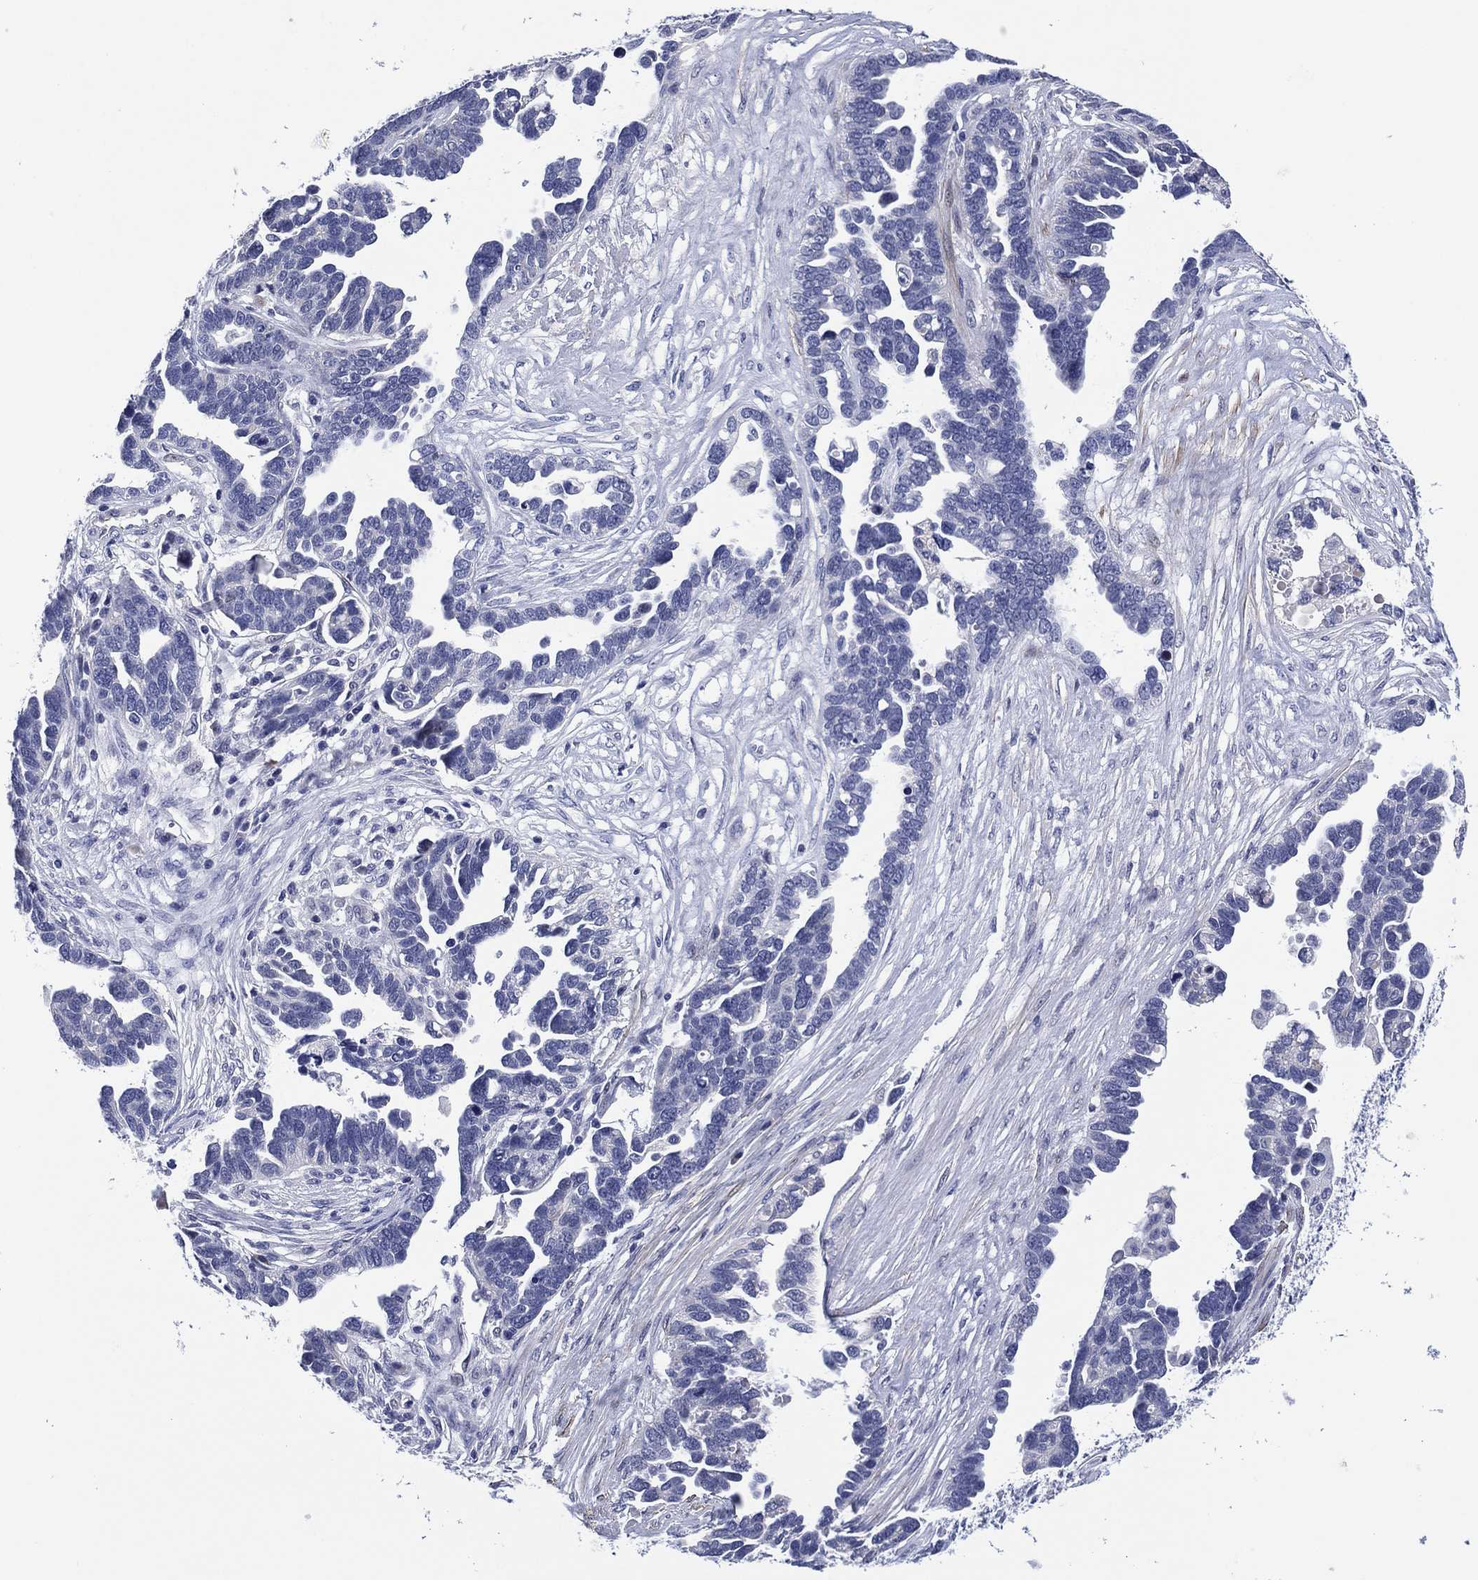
{"staining": {"intensity": "negative", "quantity": "none", "location": "none"}, "tissue": "ovarian cancer", "cell_type": "Tumor cells", "image_type": "cancer", "snomed": [{"axis": "morphology", "description": "Cystadenocarcinoma, serous, NOS"}, {"axis": "topography", "description": "Ovary"}], "caption": "An IHC micrograph of ovarian cancer (serous cystadenocarcinoma) is shown. There is no staining in tumor cells of ovarian cancer (serous cystadenocarcinoma).", "gene": "CLIP3", "patient": {"sex": "female", "age": 54}}